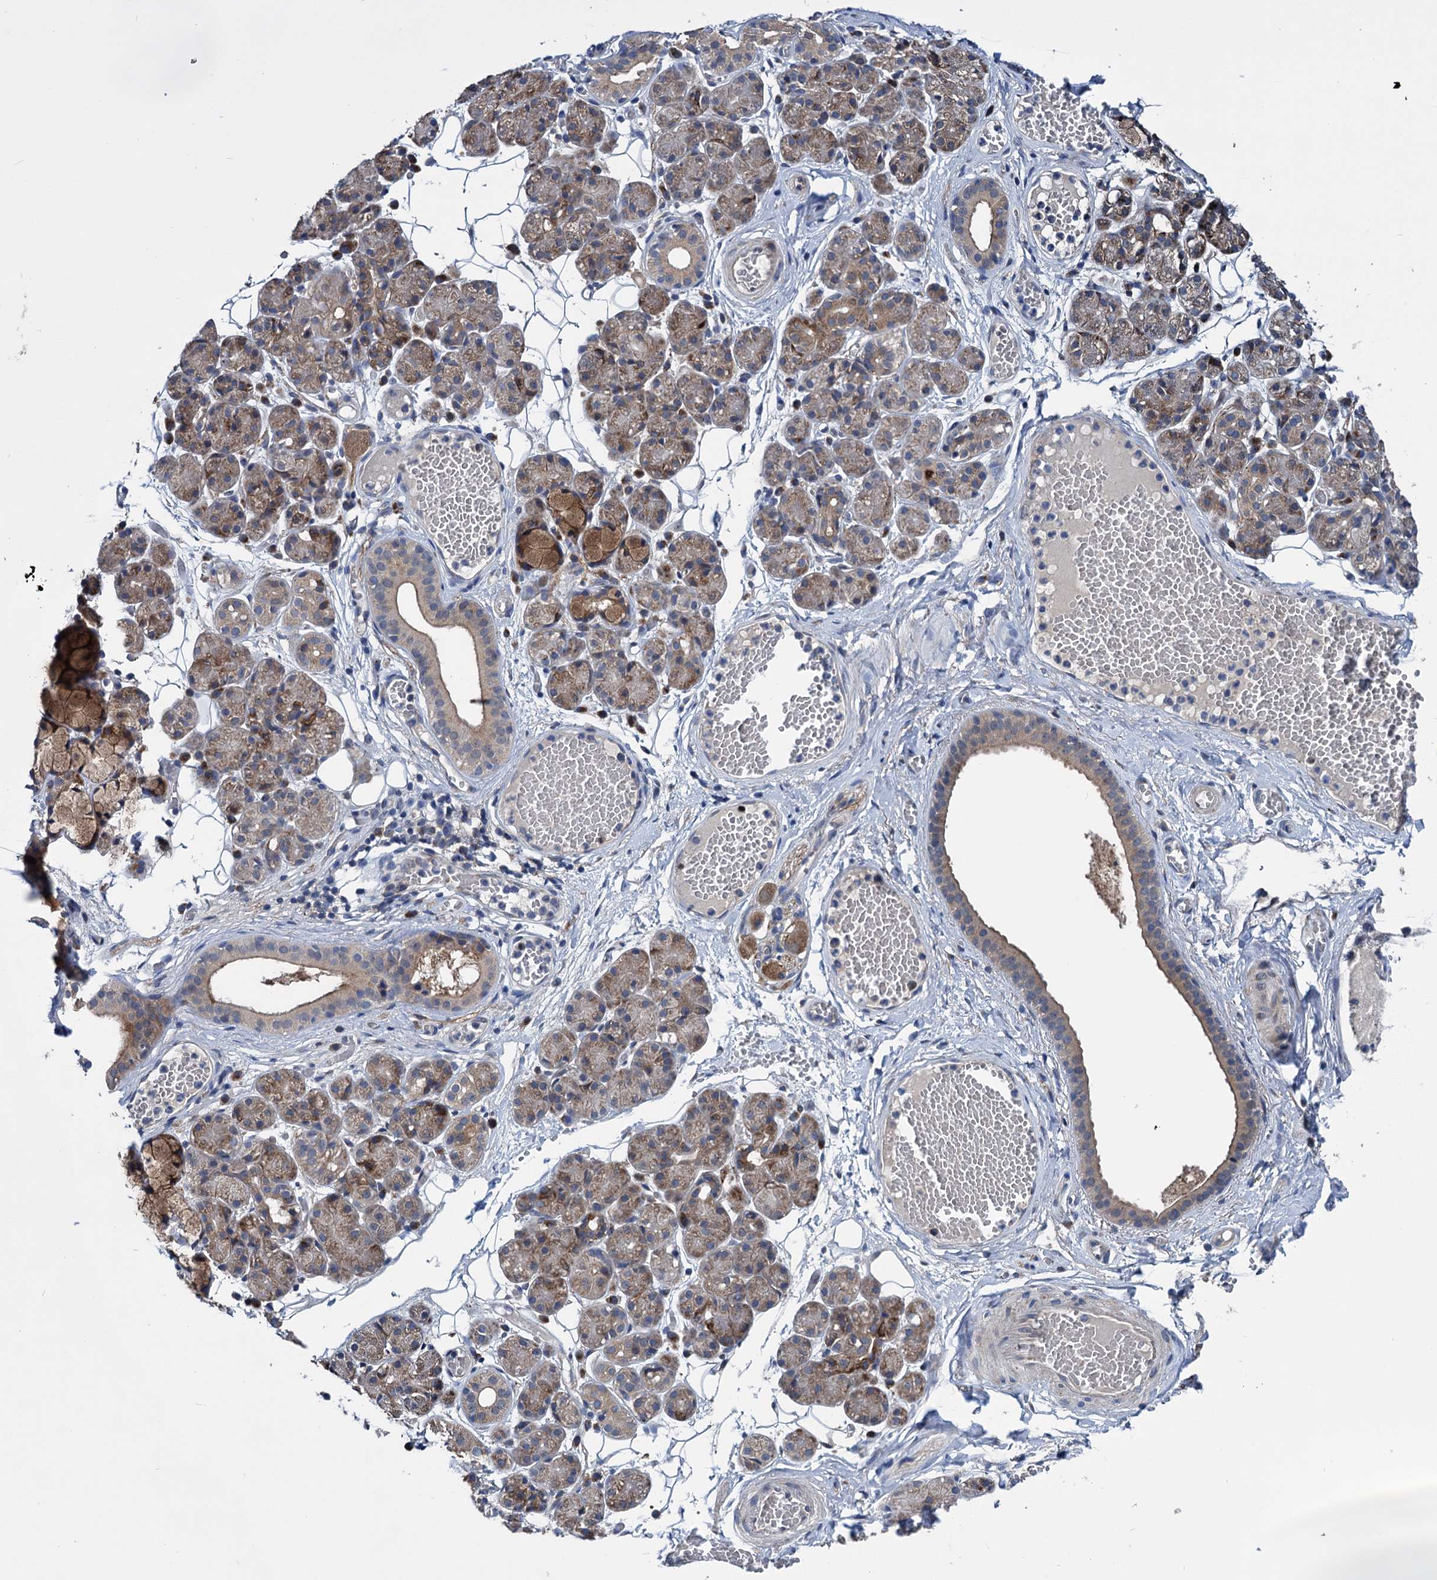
{"staining": {"intensity": "weak", "quantity": "25%-75%", "location": "cytoplasmic/membranous"}, "tissue": "salivary gland", "cell_type": "Glandular cells", "image_type": "normal", "snomed": [{"axis": "morphology", "description": "Normal tissue, NOS"}, {"axis": "topography", "description": "Salivary gland"}], "caption": "DAB immunohistochemical staining of unremarkable salivary gland reveals weak cytoplasmic/membranous protein staining in about 25%-75% of glandular cells.", "gene": "EYA4", "patient": {"sex": "male", "age": 63}}